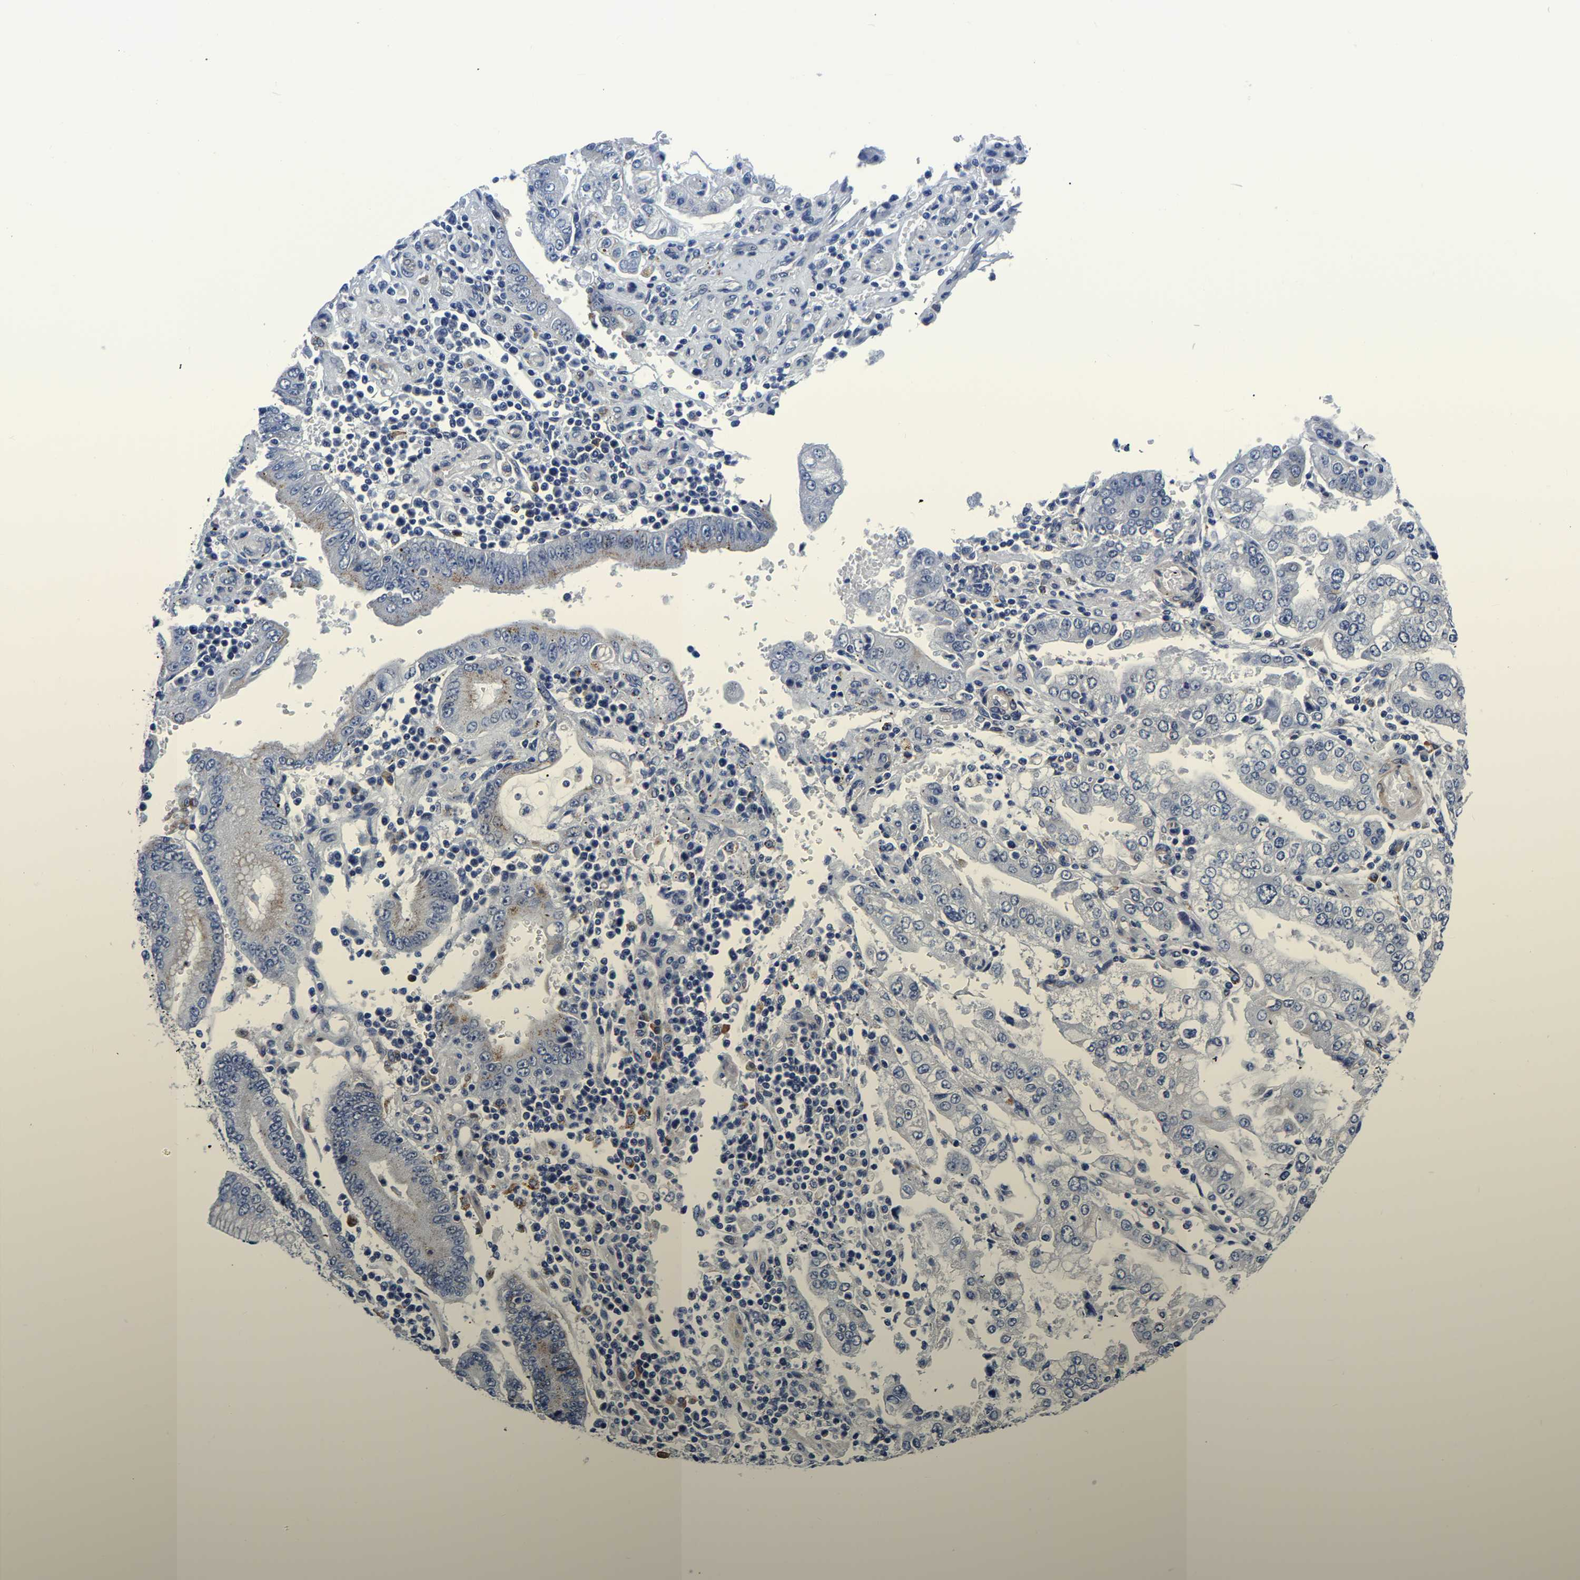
{"staining": {"intensity": "negative", "quantity": "none", "location": "none"}, "tissue": "stomach cancer", "cell_type": "Tumor cells", "image_type": "cancer", "snomed": [{"axis": "morphology", "description": "Adenocarcinoma, NOS"}, {"axis": "topography", "description": "Stomach"}], "caption": "A micrograph of human adenocarcinoma (stomach) is negative for staining in tumor cells.", "gene": "PDLIM7", "patient": {"sex": "male", "age": 76}}